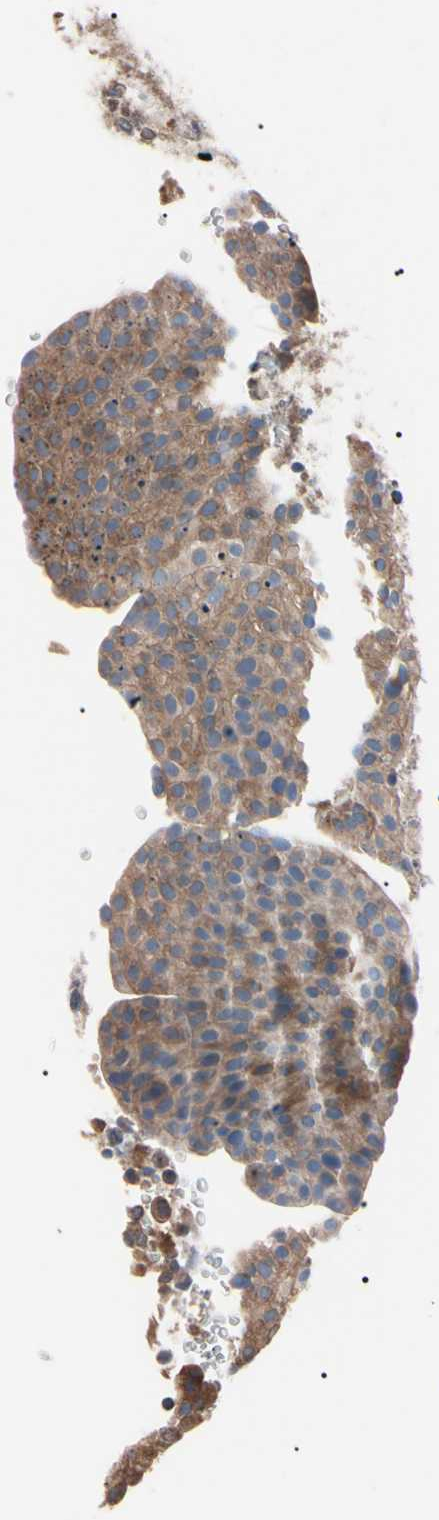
{"staining": {"intensity": "moderate", "quantity": ">75%", "location": "cytoplasmic/membranous"}, "tissue": "urothelial cancer", "cell_type": "Tumor cells", "image_type": "cancer", "snomed": [{"axis": "morphology", "description": "Urothelial carcinoma, Low grade"}, {"axis": "topography", "description": "Smooth muscle"}, {"axis": "topography", "description": "Urinary bladder"}], "caption": "Urothelial cancer was stained to show a protein in brown. There is medium levels of moderate cytoplasmic/membranous positivity in about >75% of tumor cells.", "gene": "PRKACA", "patient": {"sex": "male", "age": 60}}